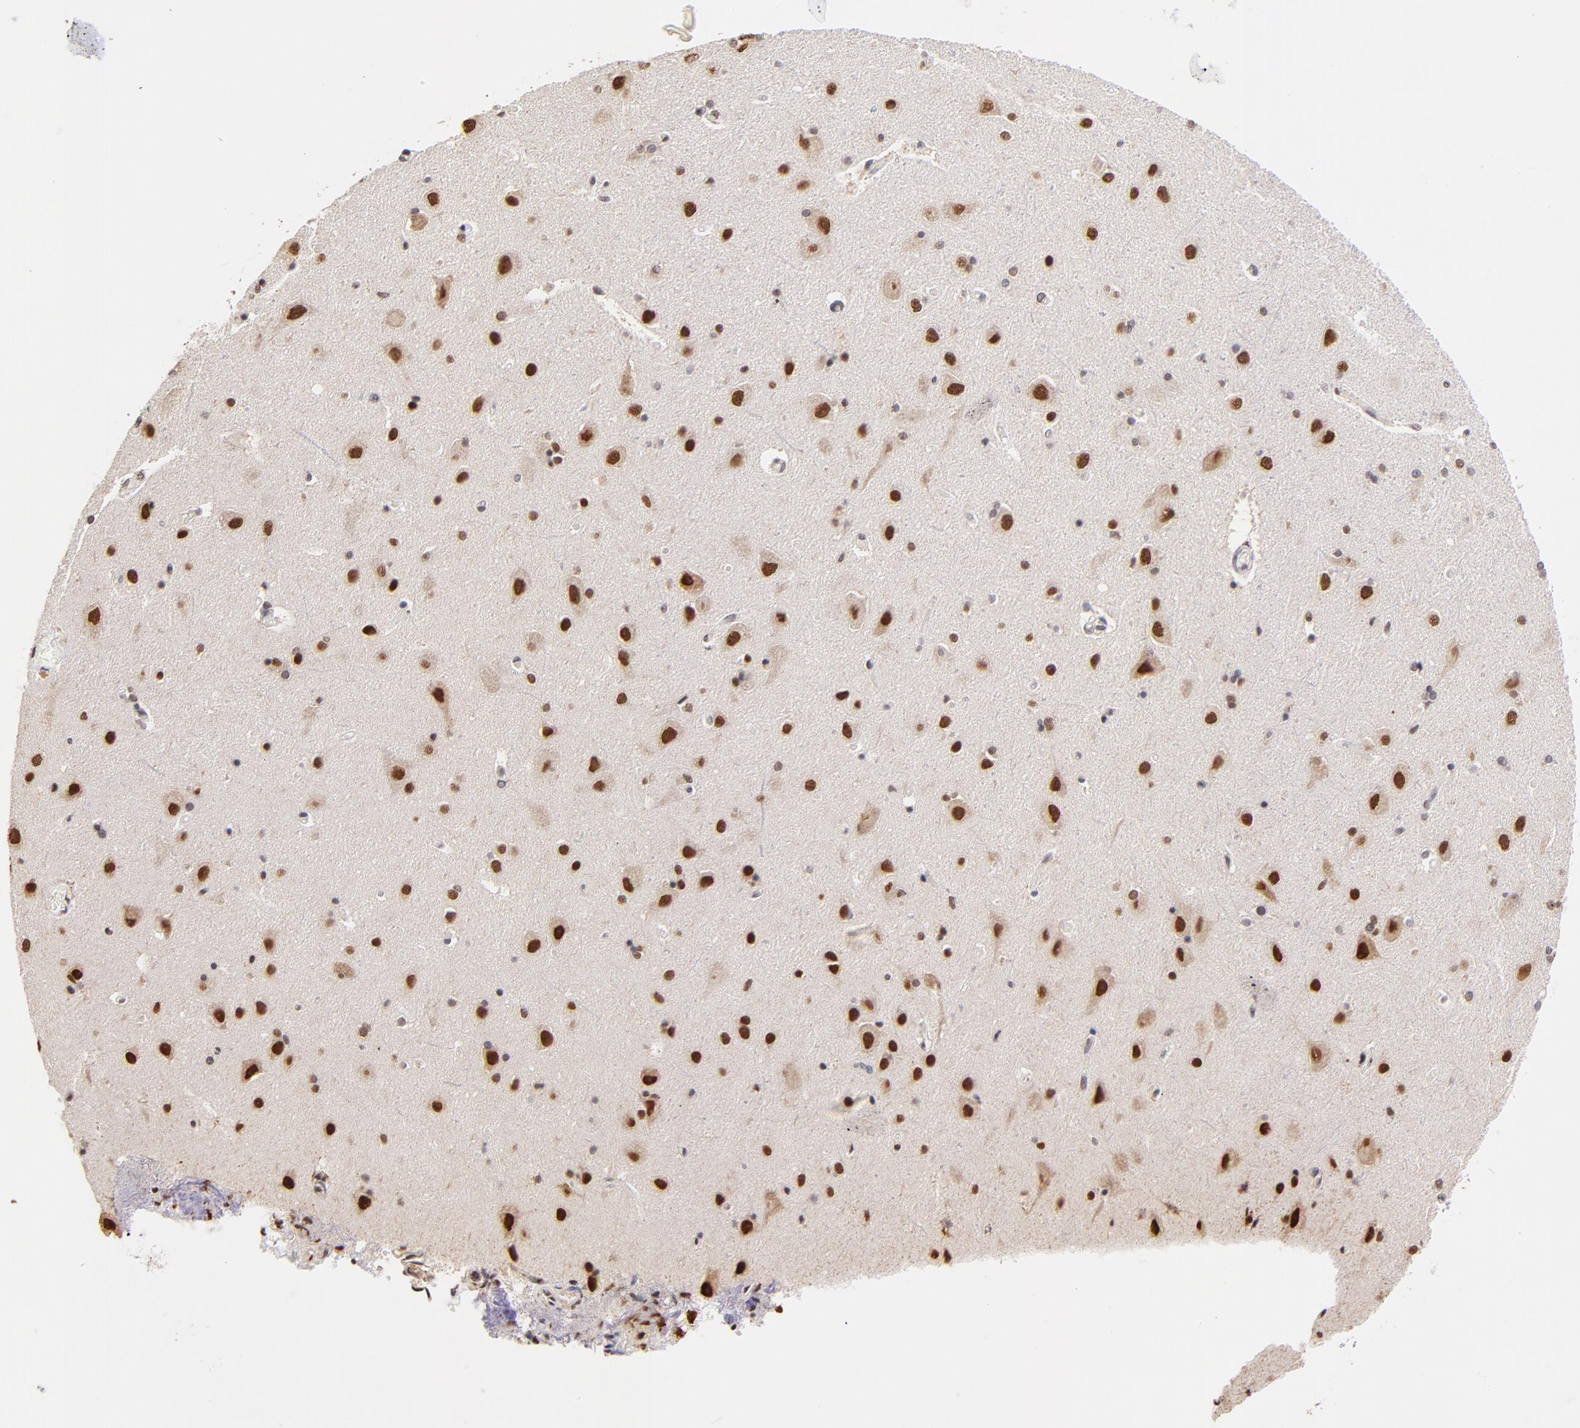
{"staining": {"intensity": "weak", "quantity": "25%-75%", "location": "nuclear"}, "tissue": "caudate", "cell_type": "Glial cells", "image_type": "normal", "snomed": [{"axis": "morphology", "description": "Normal tissue, NOS"}, {"axis": "topography", "description": "Lateral ventricle wall"}], "caption": "Caudate stained with DAB (3,3'-diaminobenzidine) IHC shows low levels of weak nuclear staining in approximately 25%-75% of glial cells.", "gene": "ZNF670", "patient": {"sex": "female", "age": 54}}